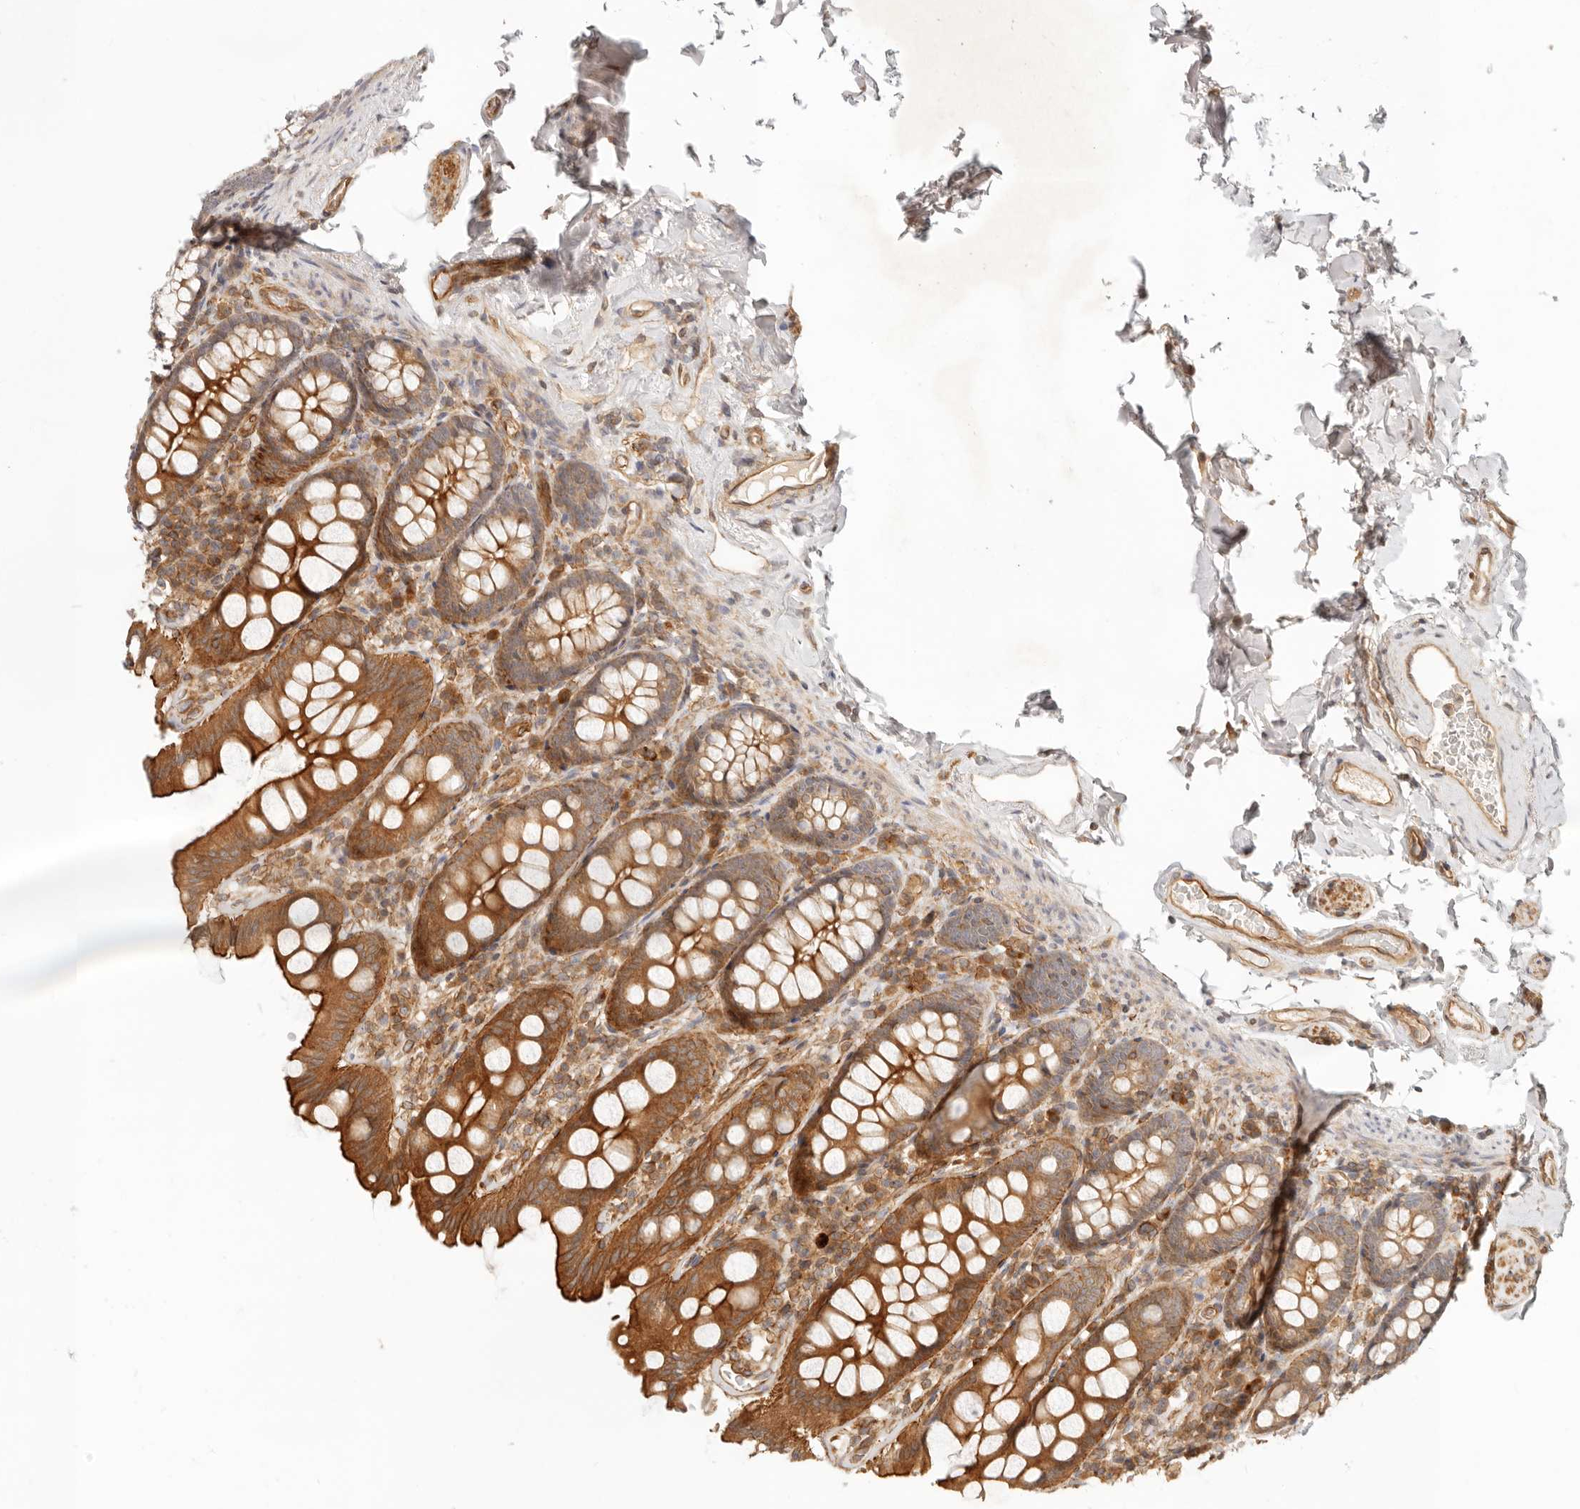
{"staining": {"intensity": "strong", "quantity": ">75%", "location": "cytoplasmic/membranous"}, "tissue": "colon", "cell_type": "Endothelial cells", "image_type": "normal", "snomed": [{"axis": "morphology", "description": "Normal tissue, NOS"}, {"axis": "topography", "description": "Colon"}, {"axis": "topography", "description": "Peripheral nerve tissue"}], "caption": "This histopathology image displays IHC staining of benign colon, with high strong cytoplasmic/membranous staining in about >75% of endothelial cells.", "gene": "UFSP1", "patient": {"sex": "female", "age": 61}}